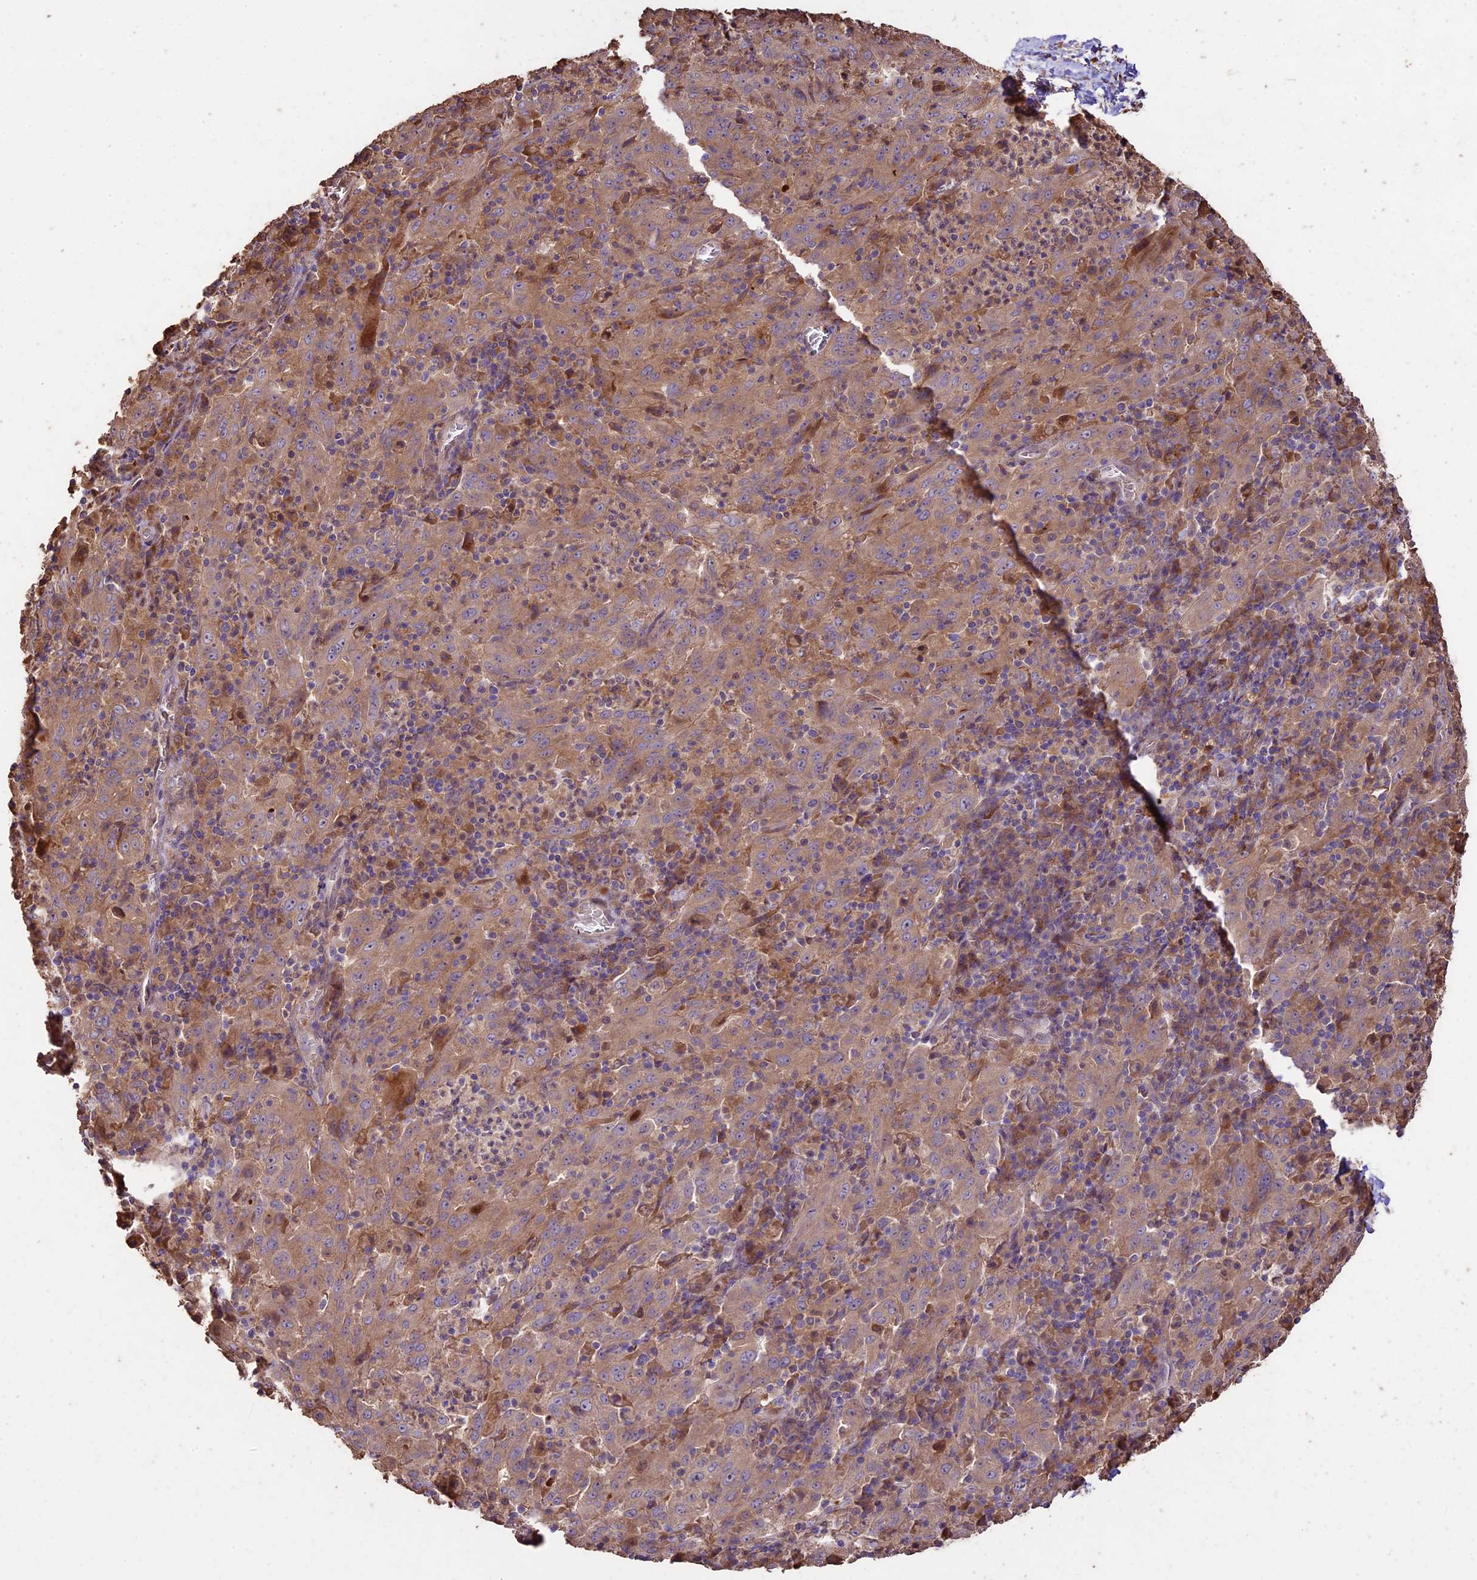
{"staining": {"intensity": "weak", "quantity": ">75%", "location": "cytoplasmic/membranous"}, "tissue": "pancreatic cancer", "cell_type": "Tumor cells", "image_type": "cancer", "snomed": [{"axis": "morphology", "description": "Adenocarcinoma, NOS"}, {"axis": "topography", "description": "Pancreas"}], "caption": "Pancreatic cancer (adenocarcinoma) stained for a protein (brown) demonstrates weak cytoplasmic/membranous positive staining in about >75% of tumor cells.", "gene": "CRLF1", "patient": {"sex": "male", "age": 63}}